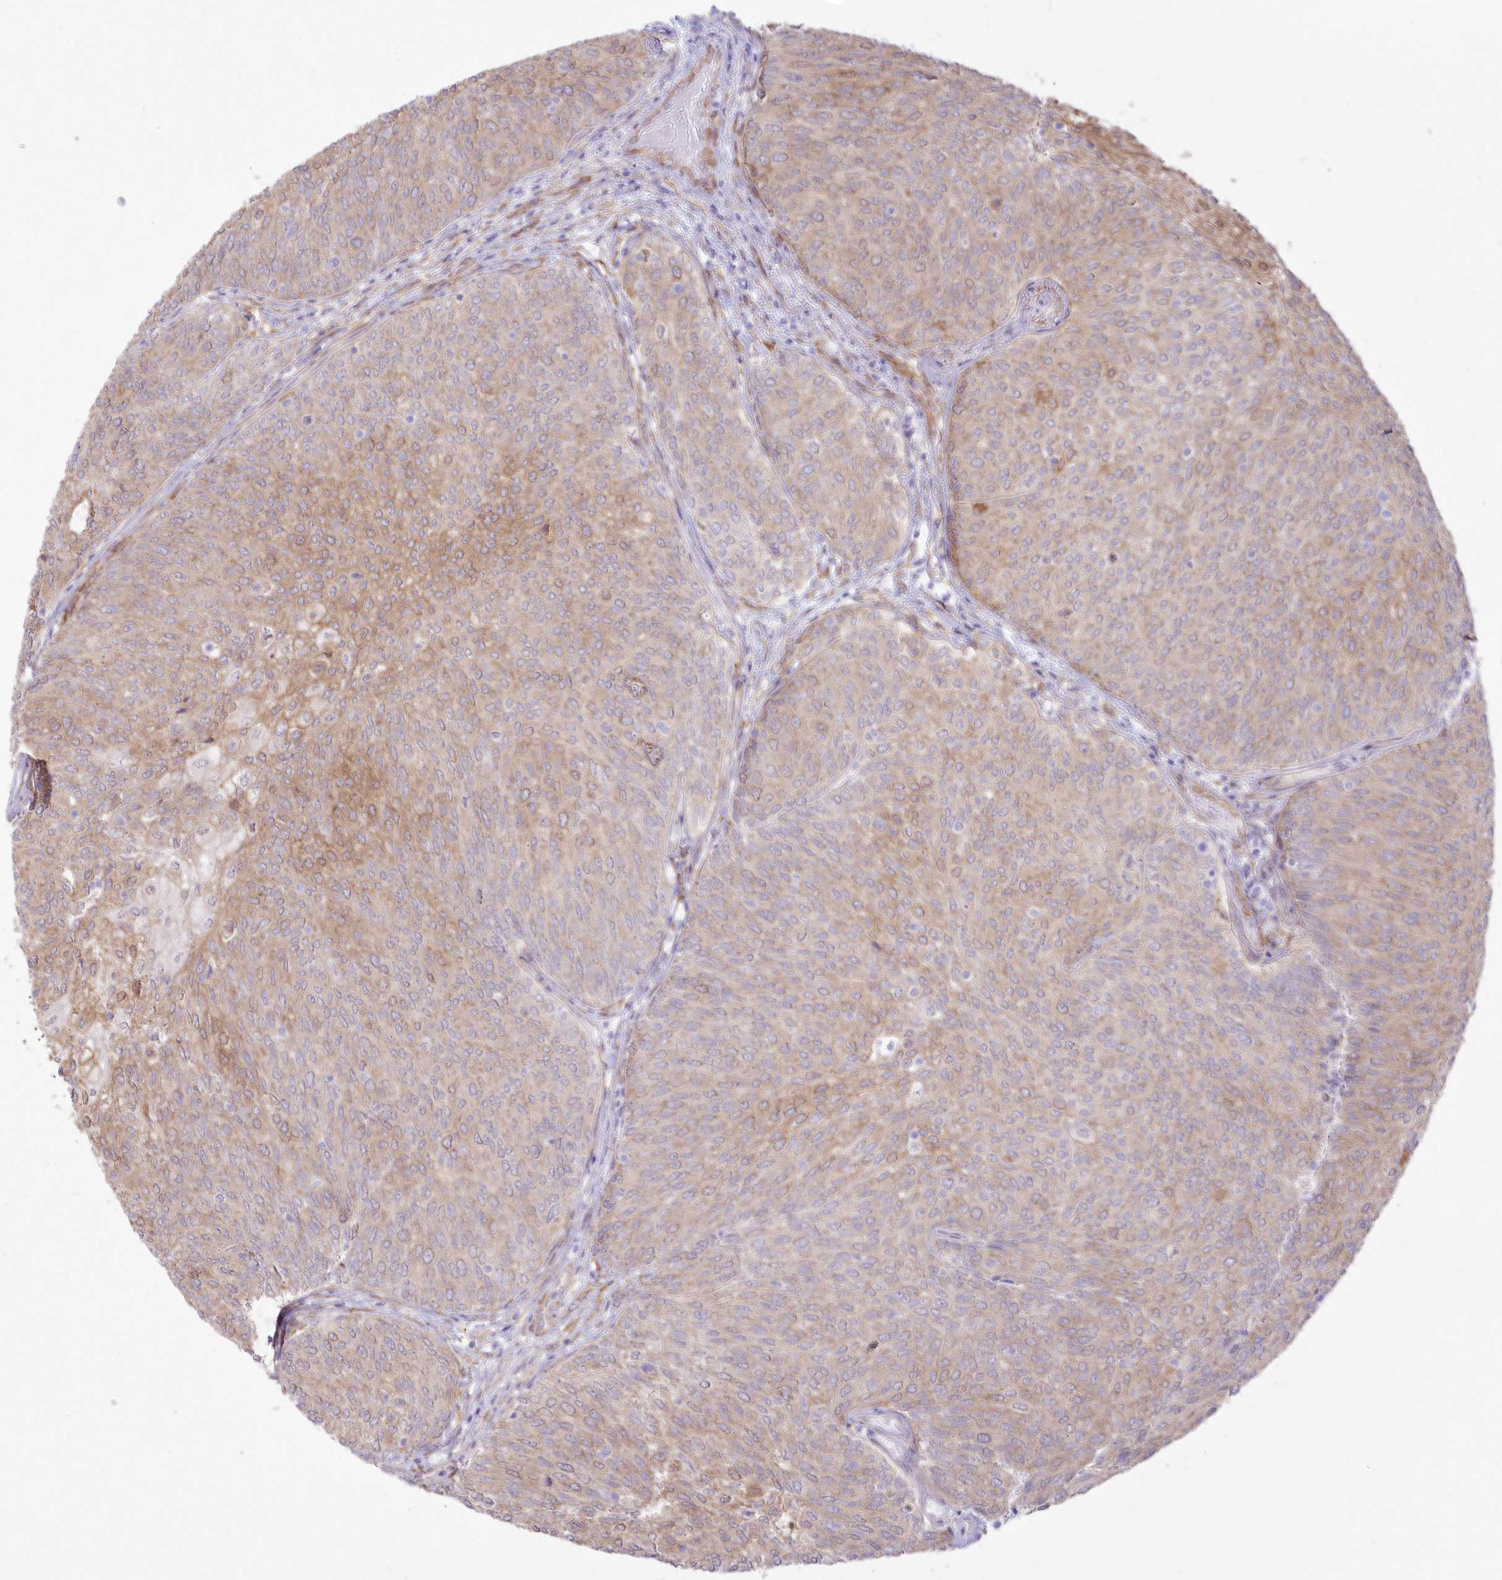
{"staining": {"intensity": "moderate", "quantity": ">75%", "location": "cytoplasmic/membranous"}, "tissue": "urothelial cancer", "cell_type": "Tumor cells", "image_type": "cancer", "snomed": [{"axis": "morphology", "description": "Urothelial carcinoma, Low grade"}, {"axis": "topography", "description": "Urinary bladder"}], "caption": "A medium amount of moderate cytoplasmic/membranous expression is present in approximately >75% of tumor cells in low-grade urothelial carcinoma tissue.", "gene": "SH3PXD2B", "patient": {"sex": "female", "age": 79}}